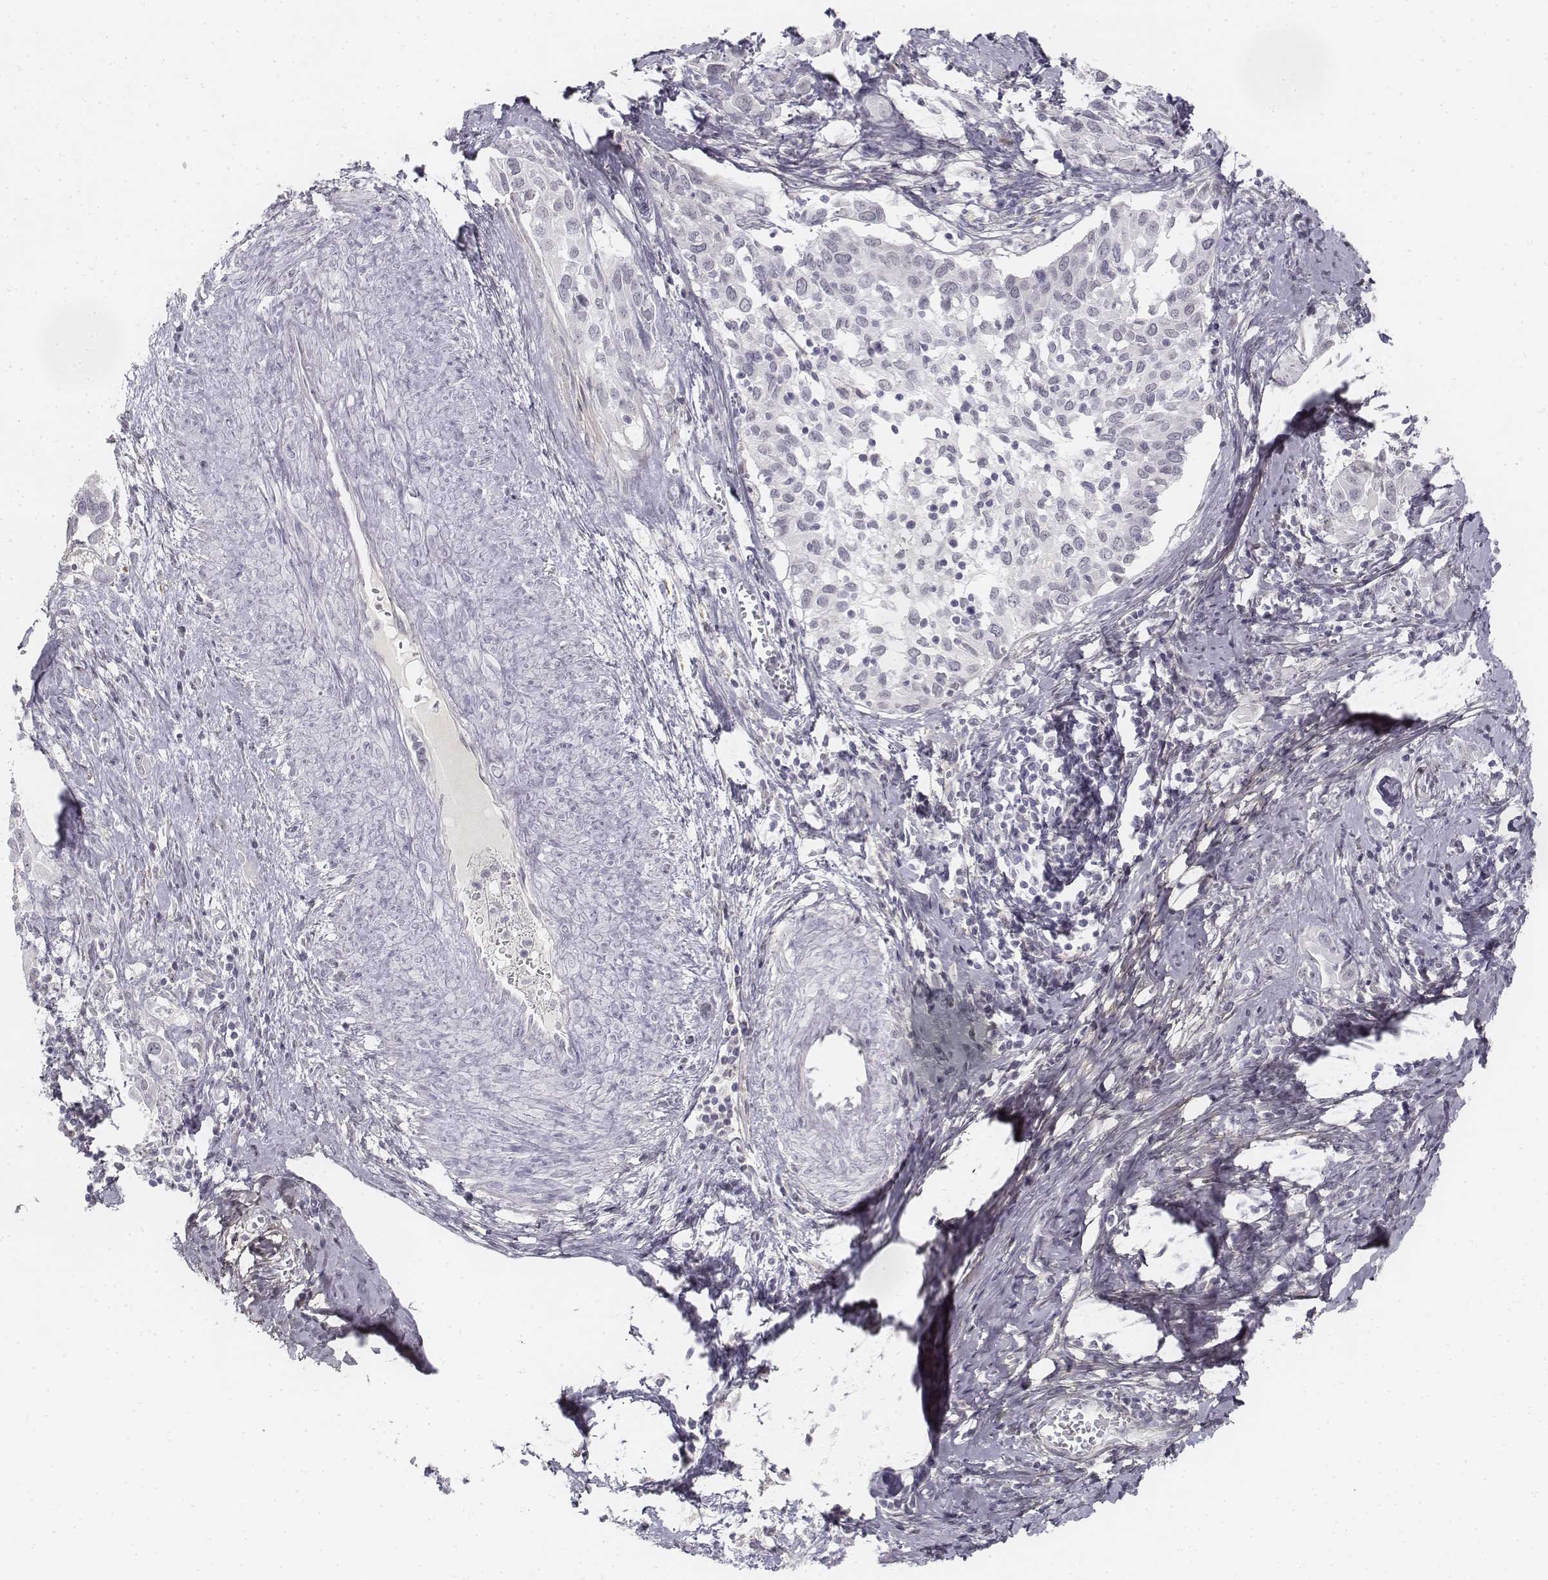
{"staining": {"intensity": "negative", "quantity": "none", "location": "none"}, "tissue": "cervical cancer", "cell_type": "Tumor cells", "image_type": "cancer", "snomed": [{"axis": "morphology", "description": "Squamous cell carcinoma, NOS"}, {"axis": "topography", "description": "Cervix"}], "caption": "Human cervical squamous cell carcinoma stained for a protein using immunohistochemistry (IHC) demonstrates no expression in tumor cells.", "gene": "KRT84", "patient": {"sex": "female", "age": 51}}